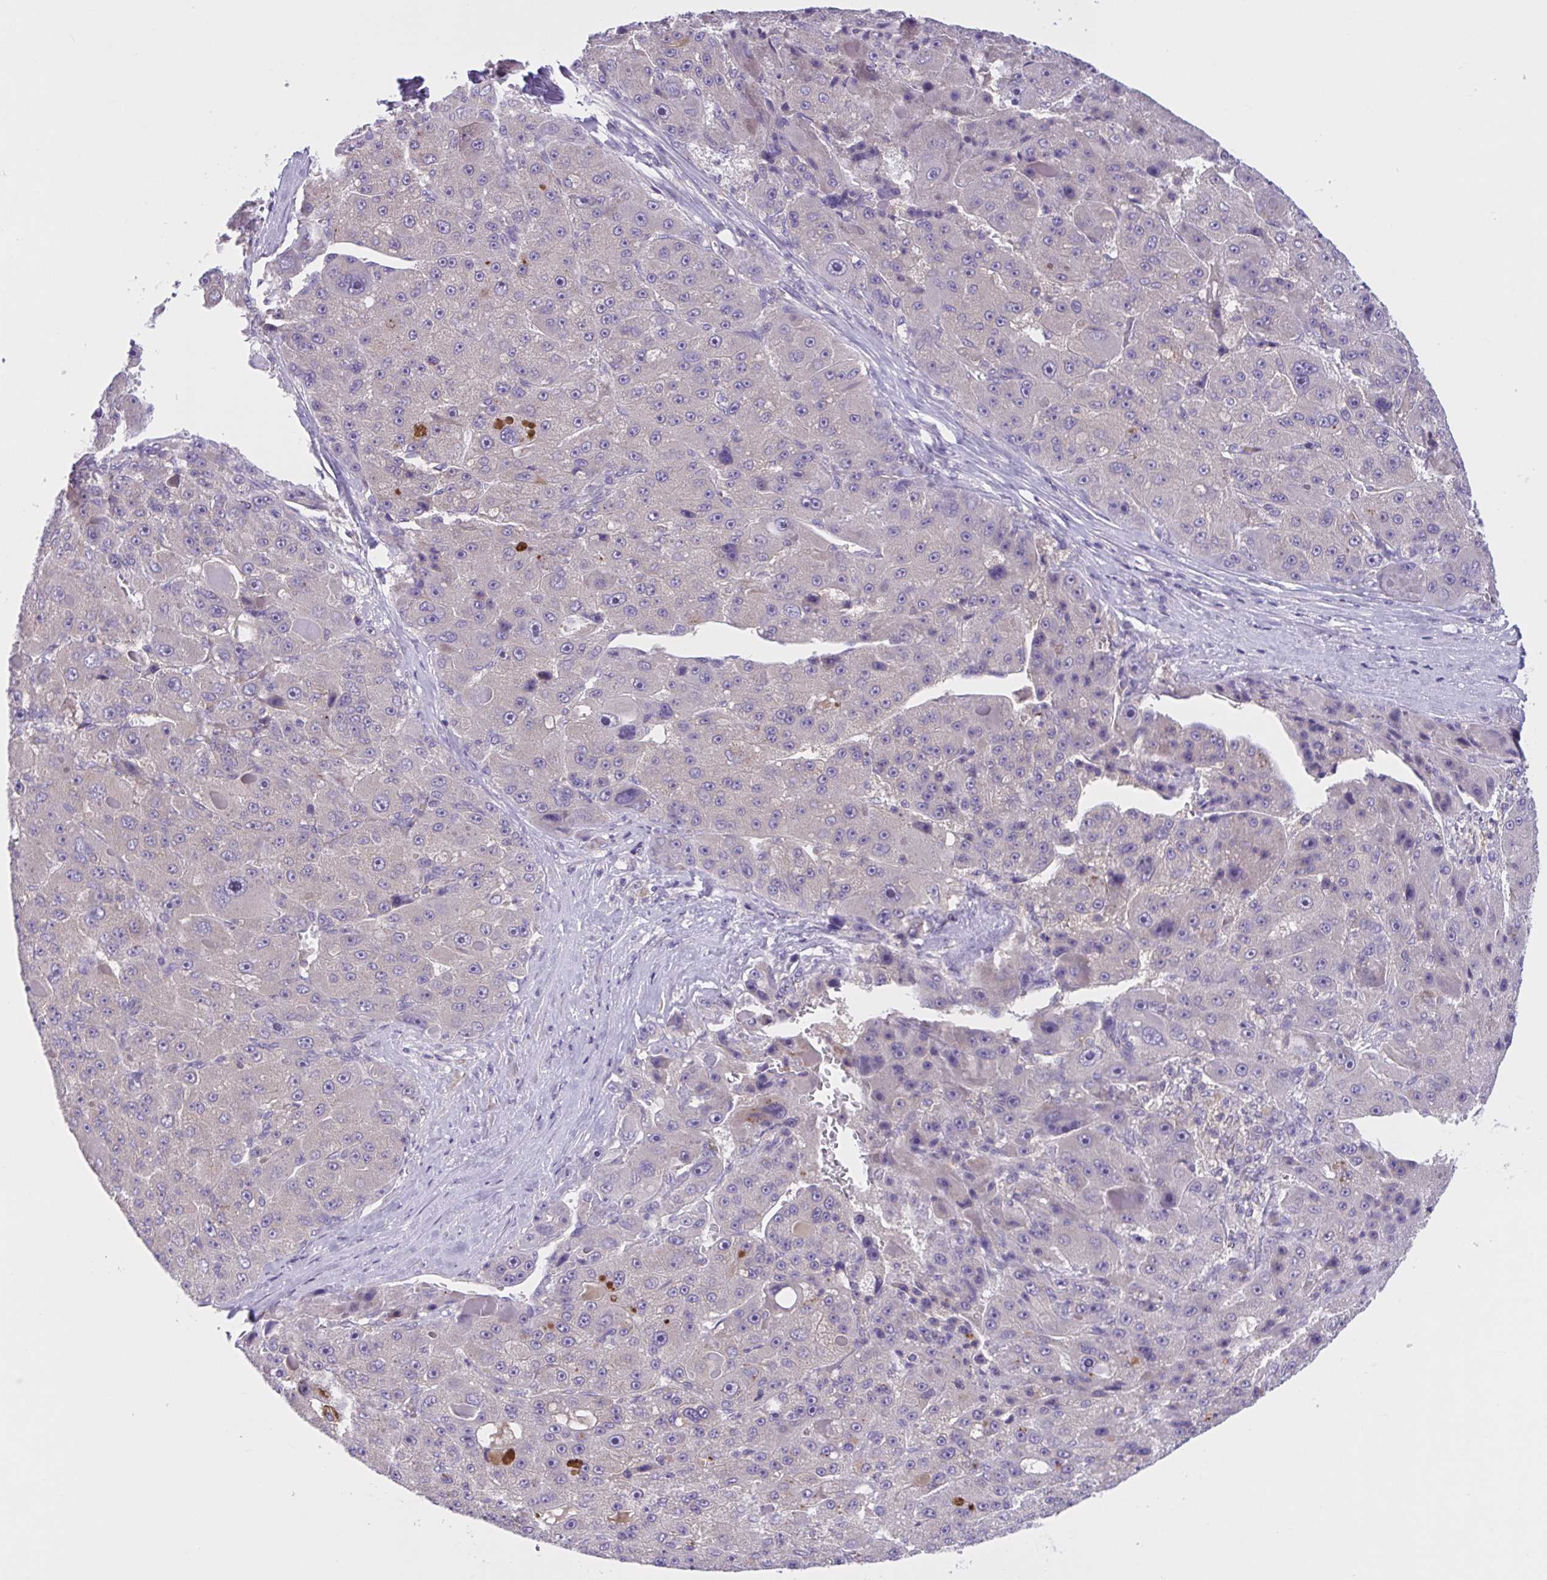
{"staining": {"intensity": "negative", "quantity": "none", "location": "none"}, "tissue": "liver cancer", "cell_type": "Tumor cells", "image_type": "cancer", "snomed": [{"axis": "morphology", "description": "Carcinoma, Hepatocellular, NOS"}, {"axis": "topography", "description": "Liver"}], "caption": "Liver cancer stained for a protein using immunohistochemistry (IHC) demonstrates no positivity tumor cells.", "gene": "WNT9B", "patient": {"sex": "male", "age": 76}}